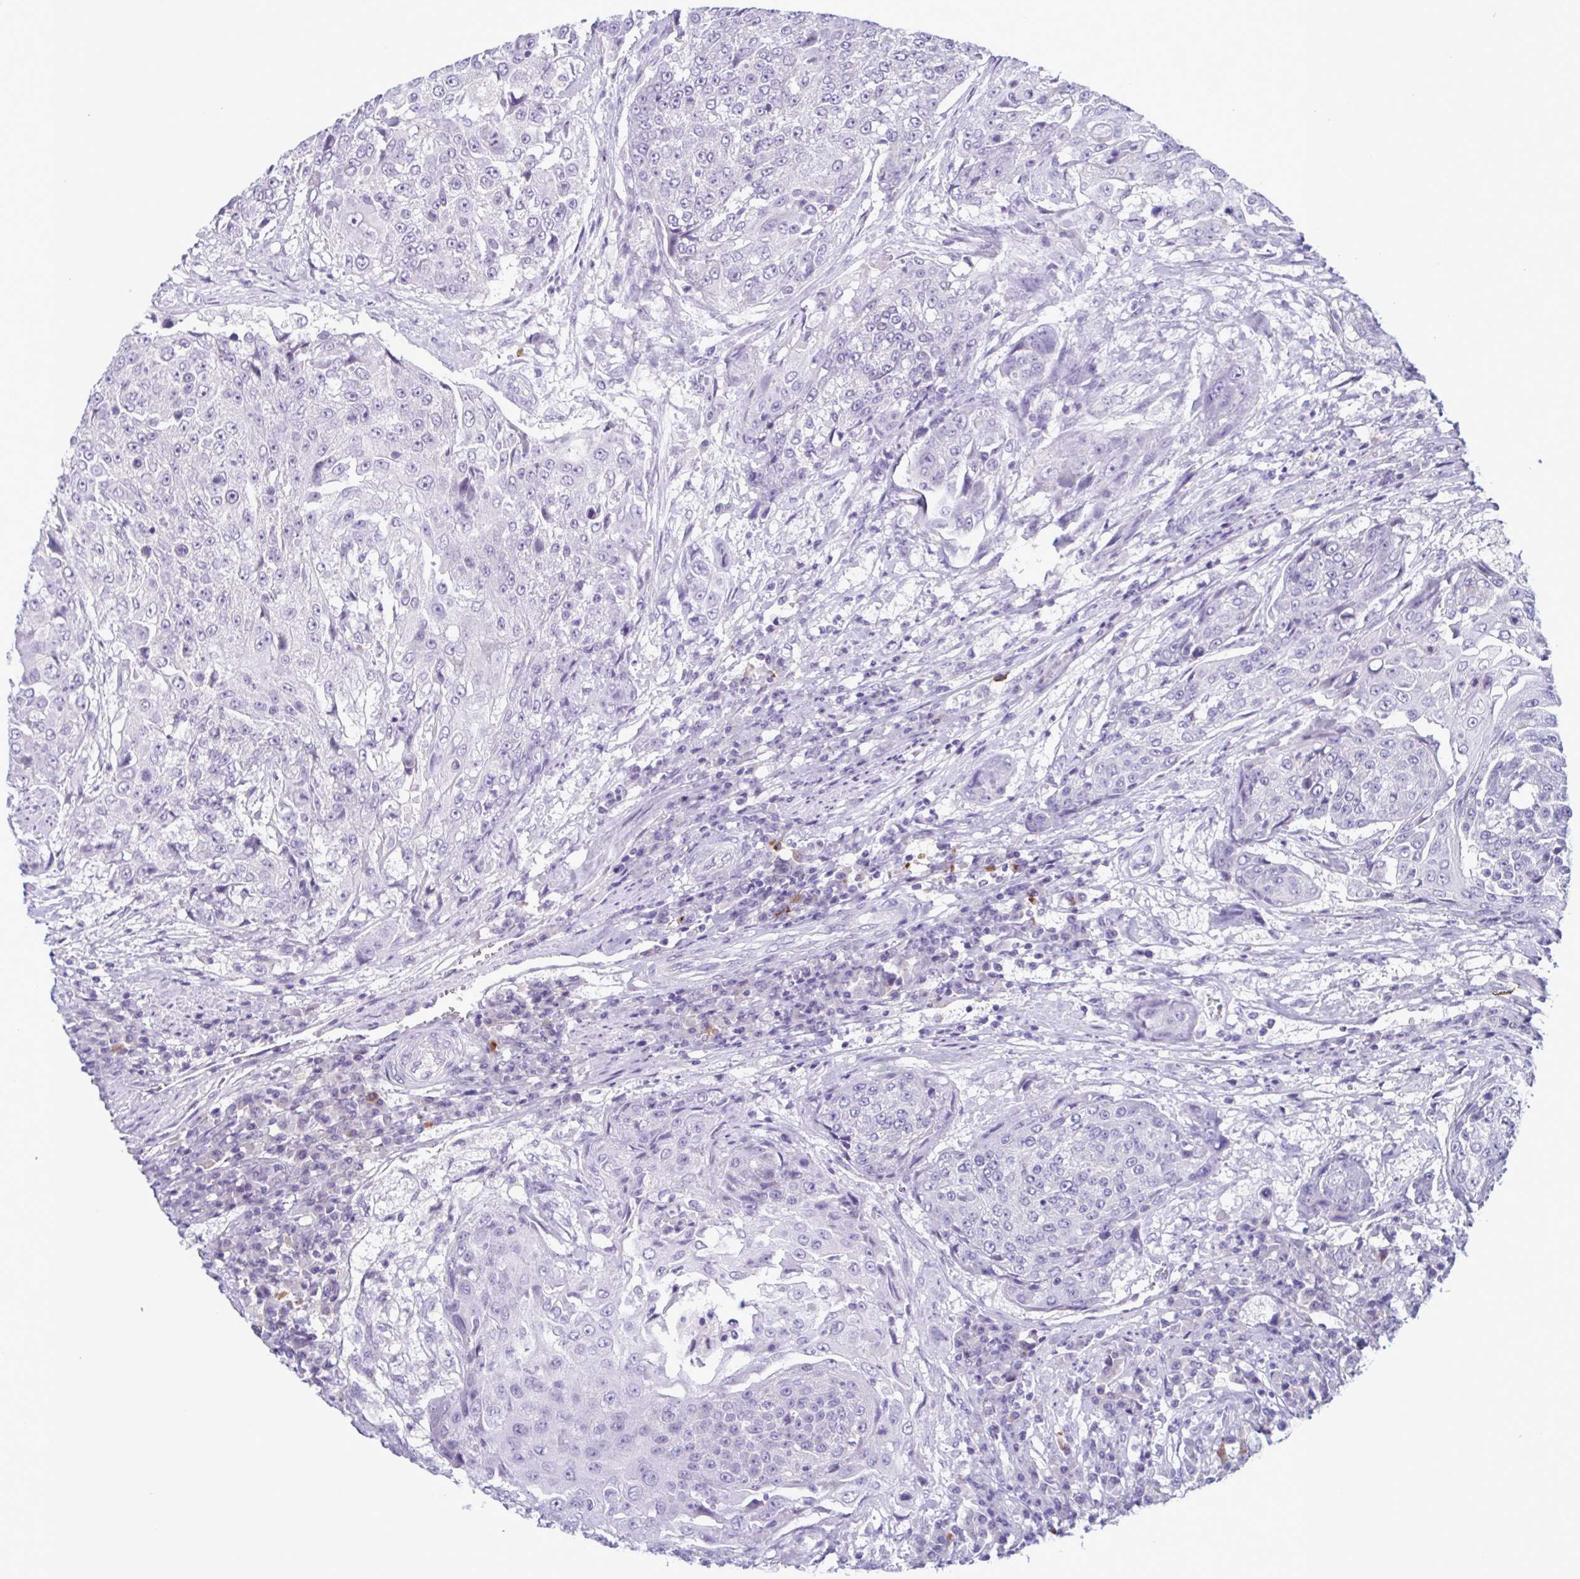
{"staining": {"intensity": "negative", "quantity": "none", "location": "none"}, "tissue": "urothelial cancer", "cell_type": "Tumor cells", "image_type": "cancer", "snomed": [{"axis": "morphology", "description": "Urothelial carcinoma, High grade"}, {"axis": "topography", "description": "Urinary bladder"}], "caption": "Human urothelial cancer stained for a protein using IHC reveals no staining in tumor cells.", "gene": "INAFM1", "patient": {"sex": "female", "age": 63}}